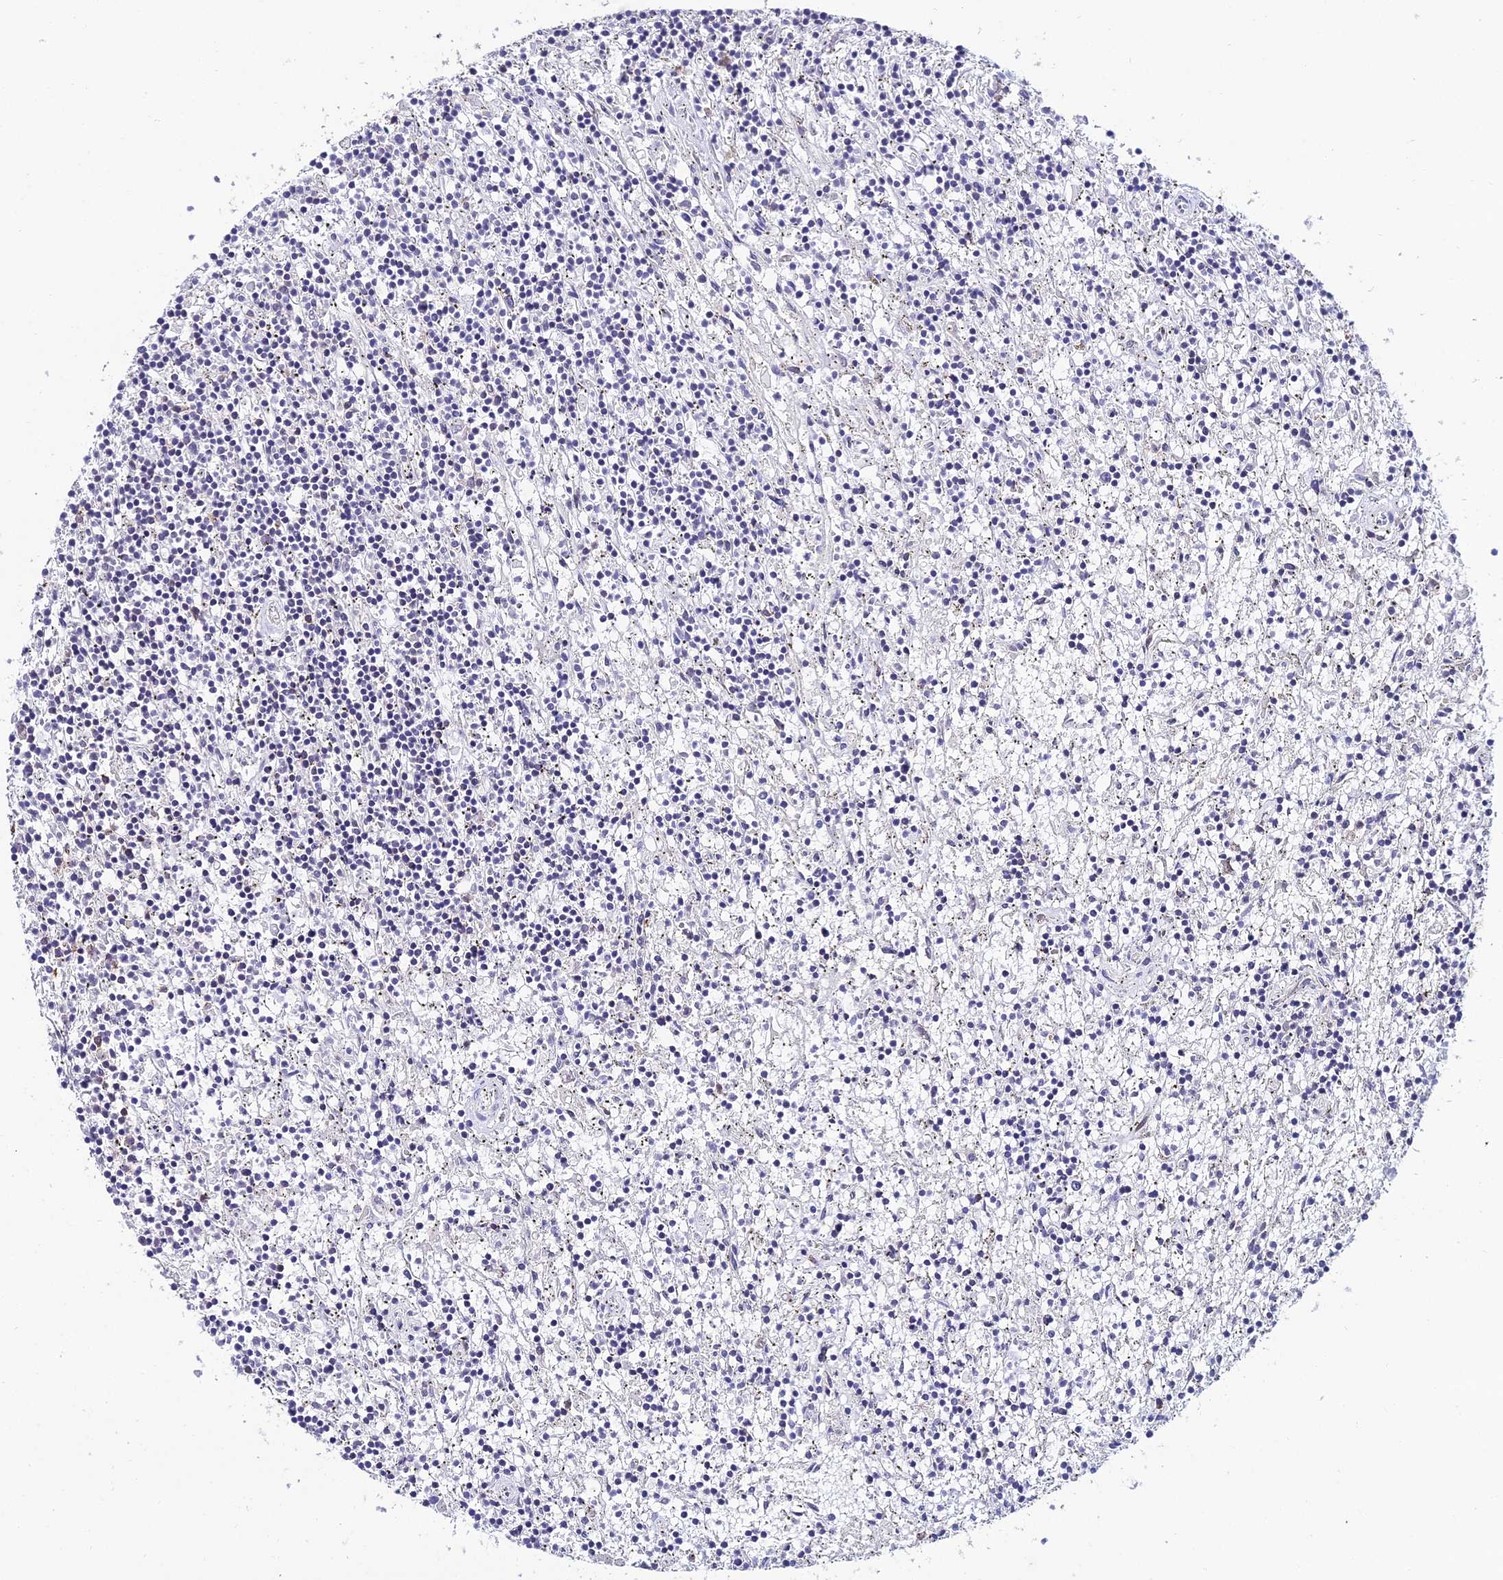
{"staining": {"intensity": "negative", "quantity": "none", "location": "none"}, "tissue": "lymphoma", "cell_type": "Tumor cells", "image_type": "cancer", "snomed": [{"axis": "morphology", "description": "Malignant lymphoma, non-Hodgkin's type, Low grade"}, {"axis": "topography", "description": "Spleen"}], "caption": "Lymphoma stained for a protein using immunohistochemistry displays no expression tumor cells.", "gene": "DDX19A", "patient": {"sex": "male", "age": 76}}